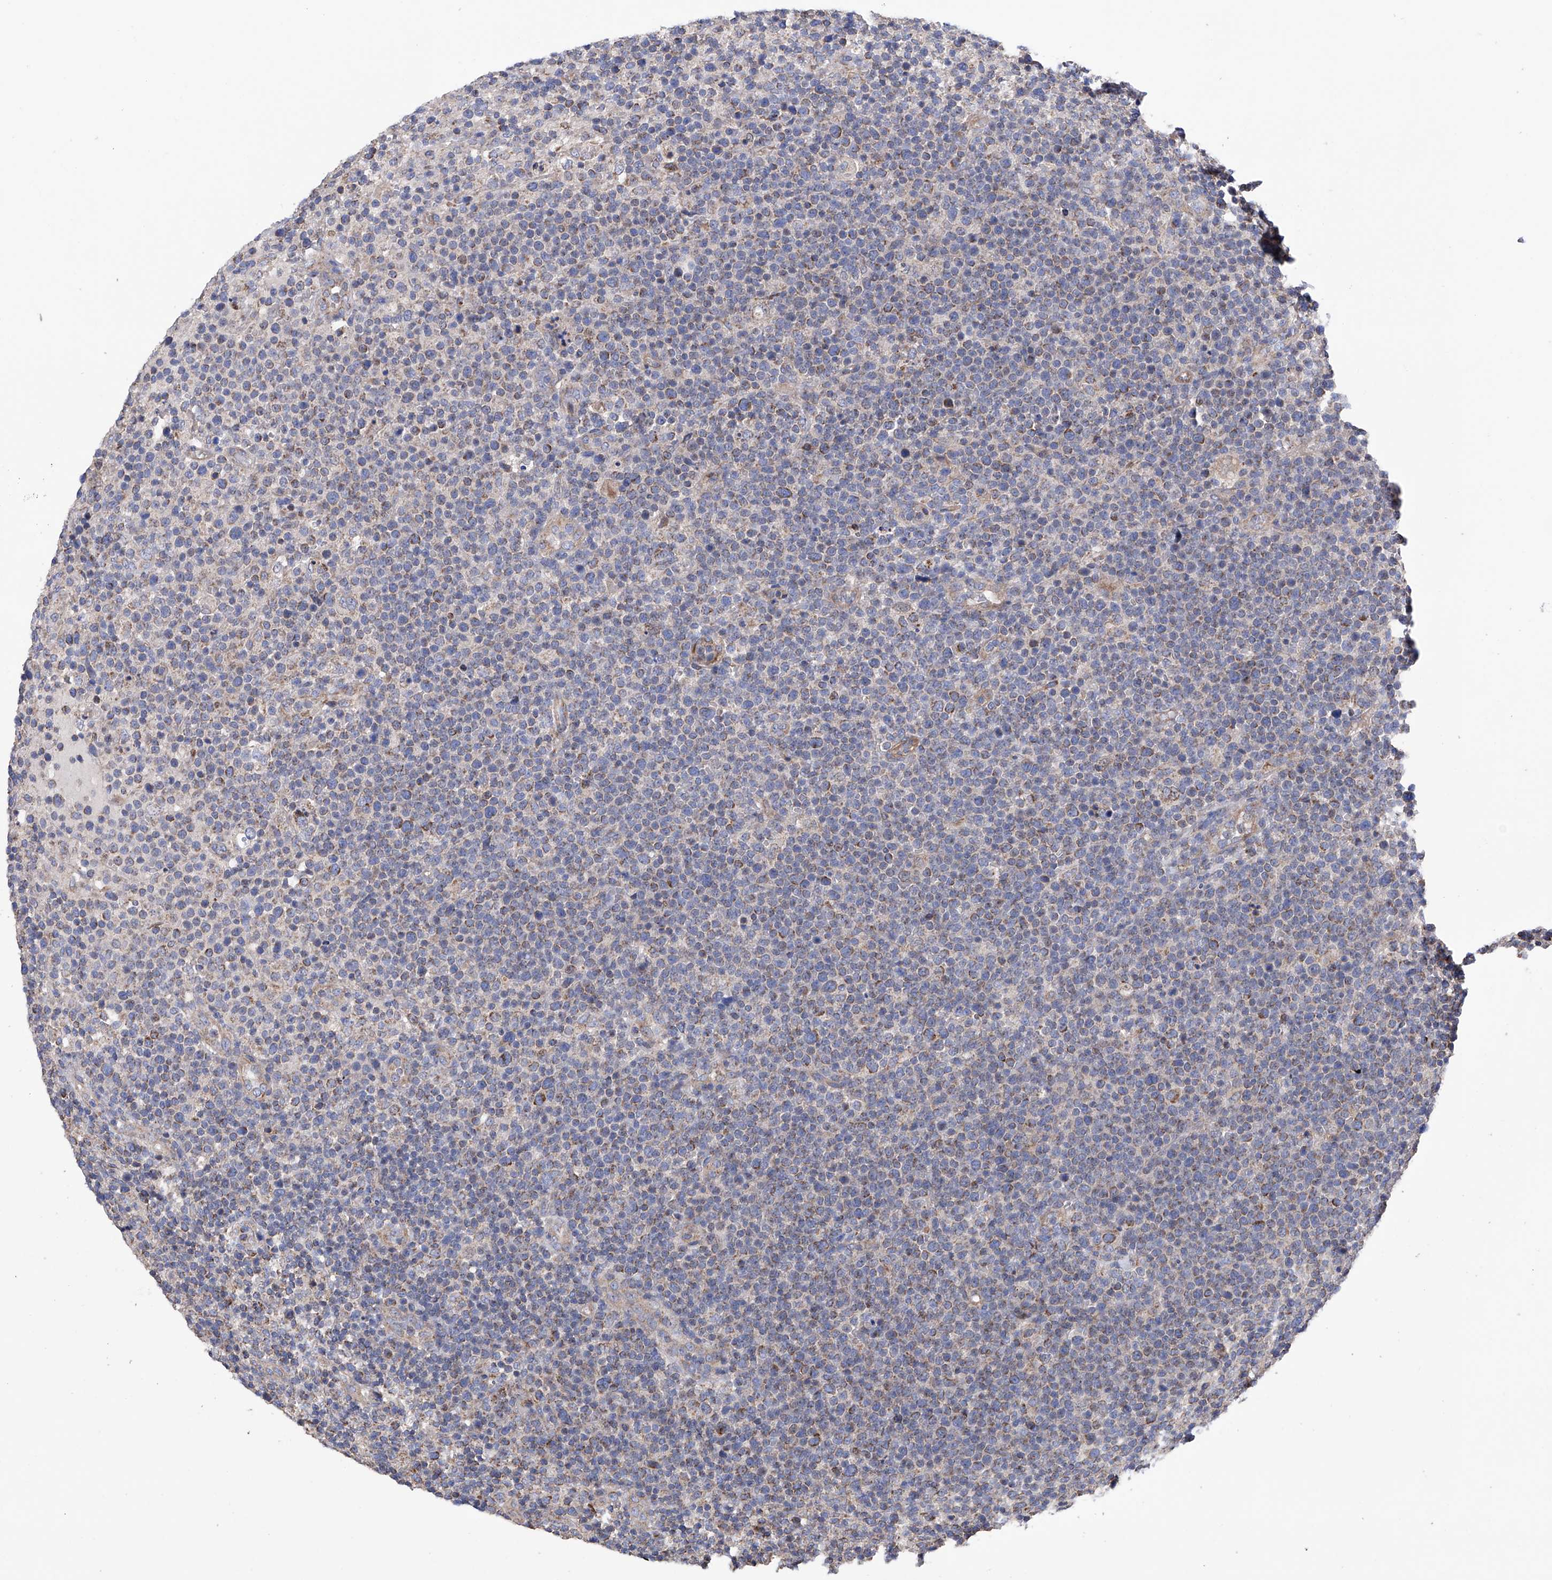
{"staining": {"intensity": "moderate", "quantity": "<25%", "location": "cytoplasmic/membranous"}, "tissue": "lymphoma", "cell_type": "Tumor cells", "image_type": "cancer", "snomed": [{"axis": "morphology", "description": "Malignant lymphoma, non-Hodgkin's type, High grade"}, {"axis": "topography", "description": "Lymph node"}], "caption": "Immunohistochemistry image of malignant lymphoma, non-Hodgkin's type (high-grade) stained for a protein (brown), which exhibits low levels of moderate cytoplasmic/membranous staining in approximately <25% of tumor cells.", "gene": "EFCAB2", "patient": {"sex": "male", "age": 61}}